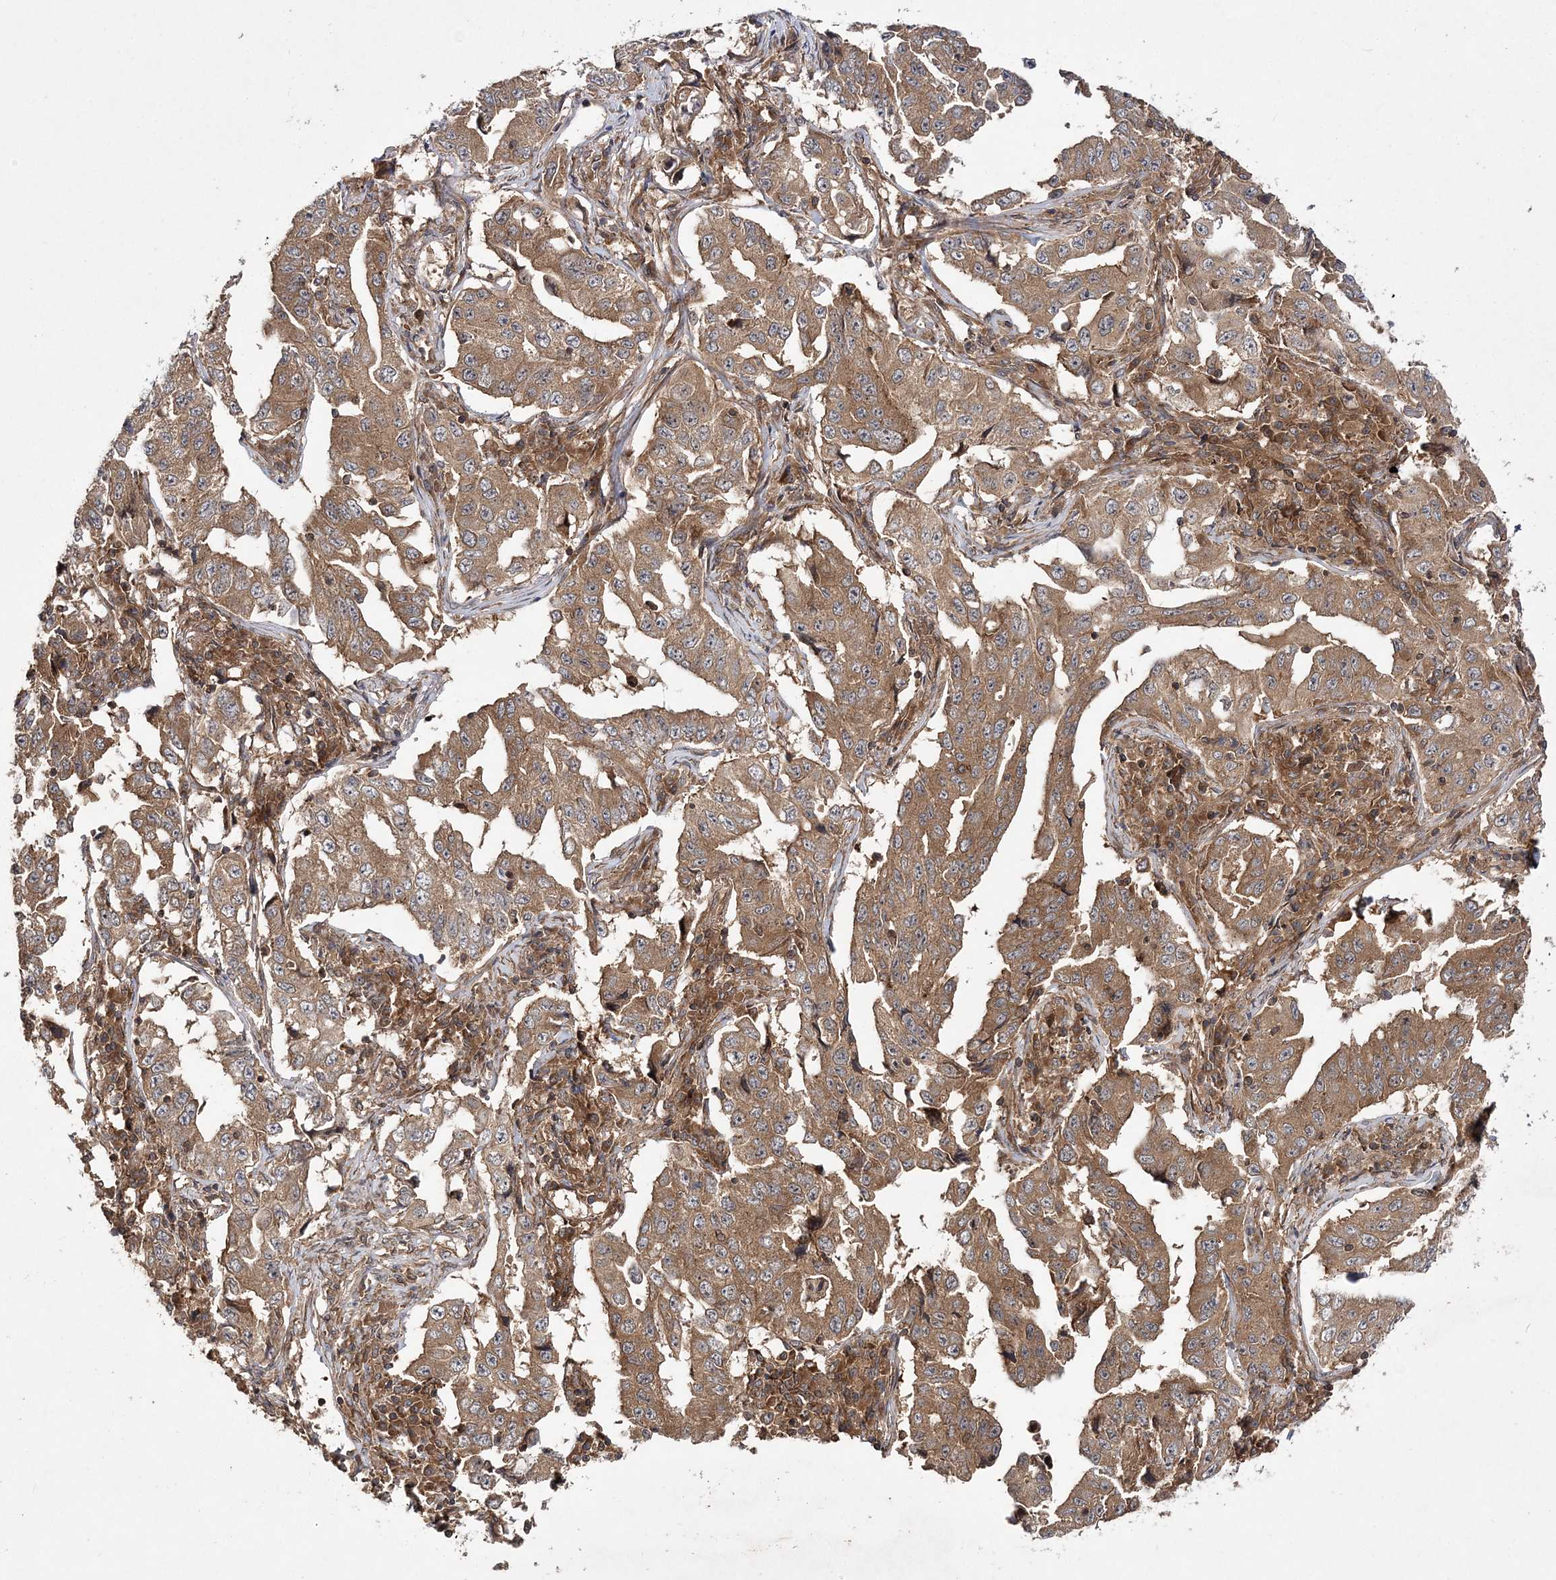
{"staining": {"intensity": "moderate", "quantity": ">75%", "location": "cytoplasmic/membranous"}, "tissue": "lung cancer", "cell_type": "Tumor cells", "image_type": "cancer", "snomed": [{"axis": "morphology", "description": "Adenocarcinoma, NOS"}, {"axis": "topography", "description": "Lung"}], "caption": "Adenocarcinoma (lung) was stained to show a protein in brown. There is medium levels of moderate cytoplasmic/membranous expression in about >75% of tumor cells. (Stains: DAB (3,3'-diaminobenzidine) in brown, nuclei in blue, Microscopy: brightfield microscopy at high magnification).", "gene": "TMEM9B", "patient": {"sex": "female", "age": 51}}